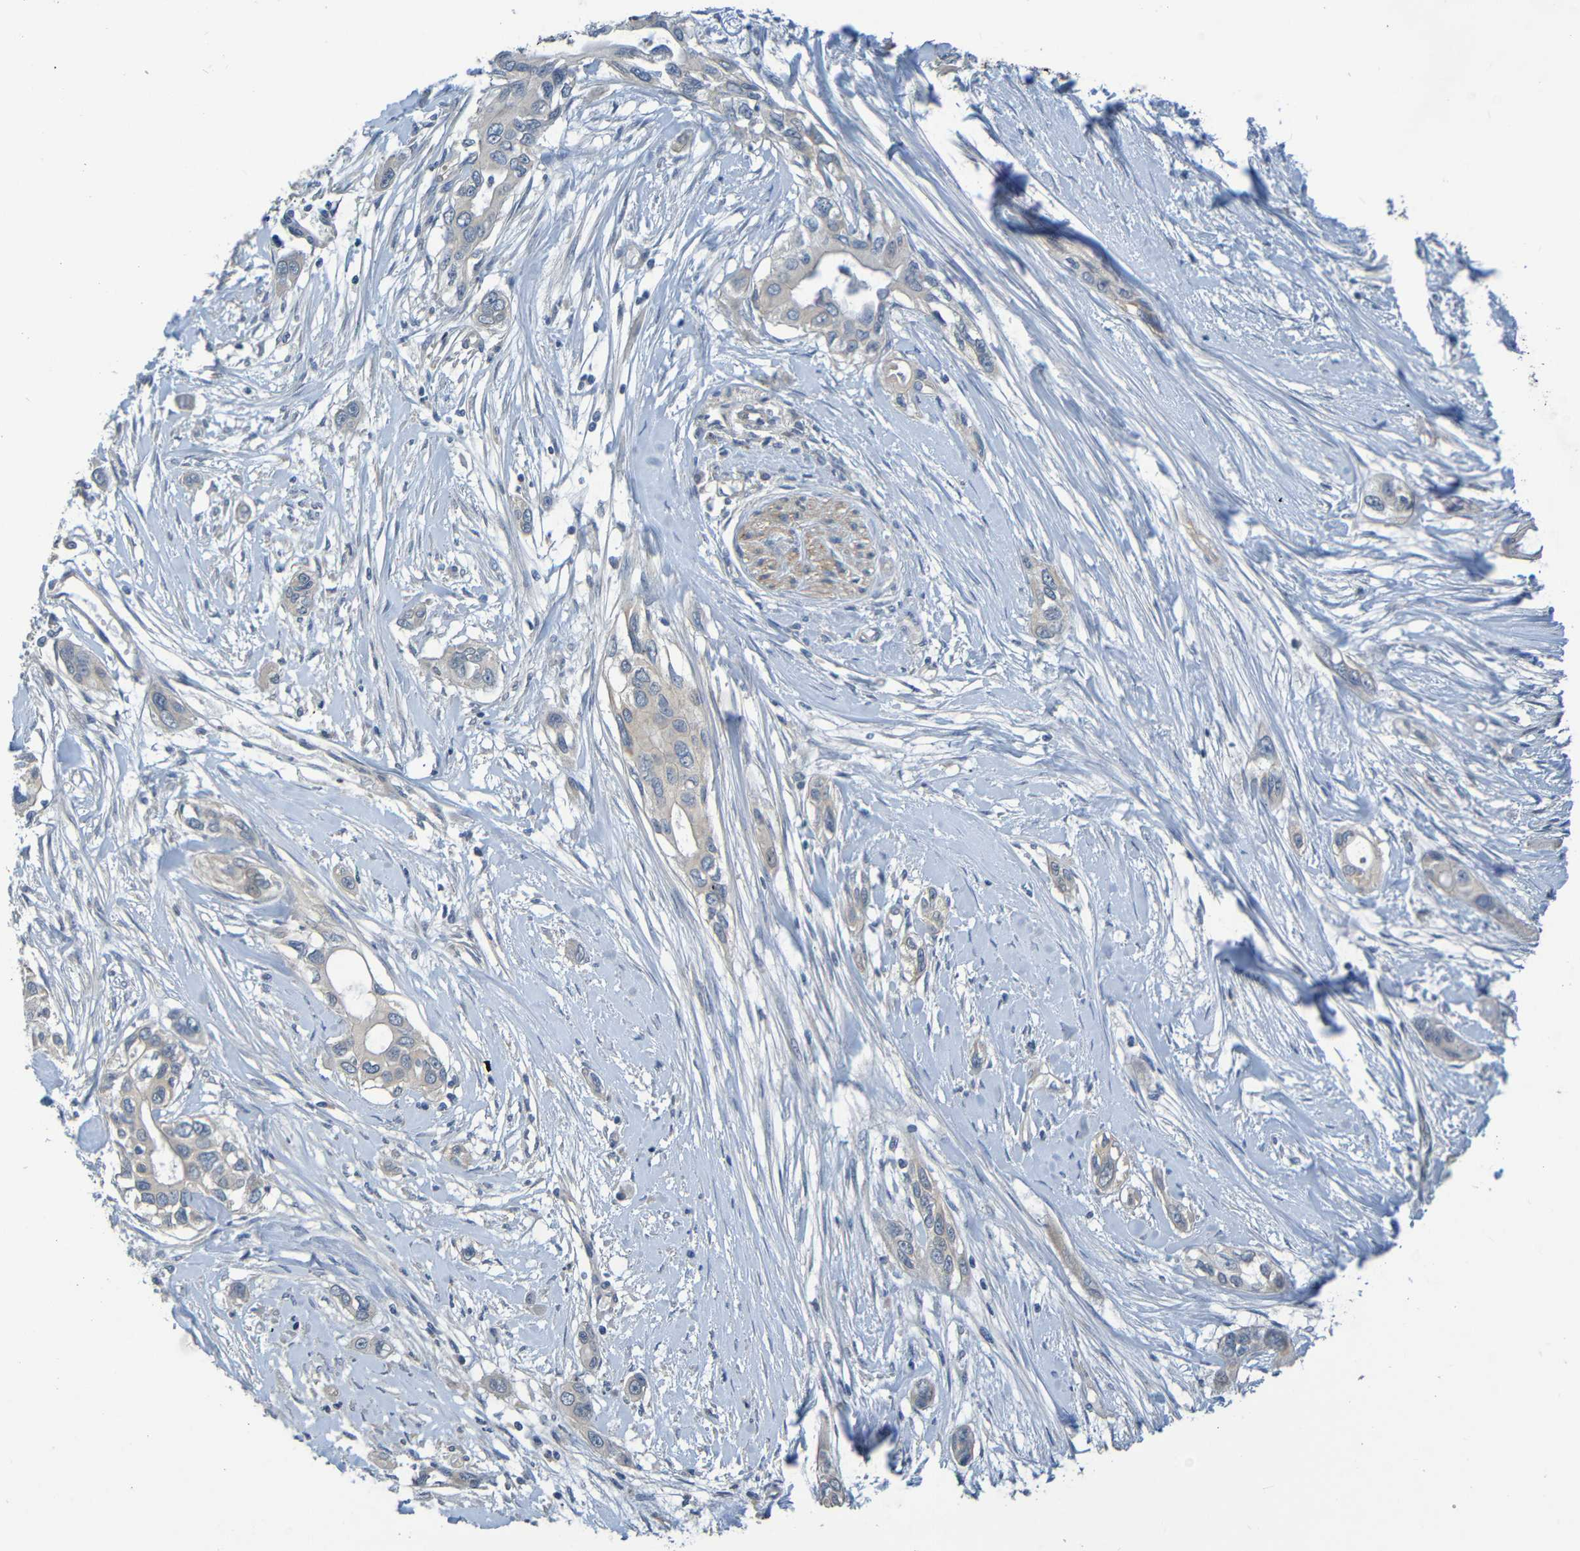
{"staining": {"intensity": "weak", "quantity": "<25%", "location": "cytoplasmic/membranous"}, "tissue": "pancreatic cancer", "cell_type": "Tumor cells", "image_type": "cancer", "snomed": [{"axis": "morphology", "description": "Adenocarcinoma, NOS"}, {"axis": "topography", "description": "Pancreas"}], "caption": "Tumor cells show no significant protein staining in pancreatic adenocarcinoma. Nuclei are stained in blue.", "gene": "CYP4F2", "patient": {"sex": "female", "age": 60}}